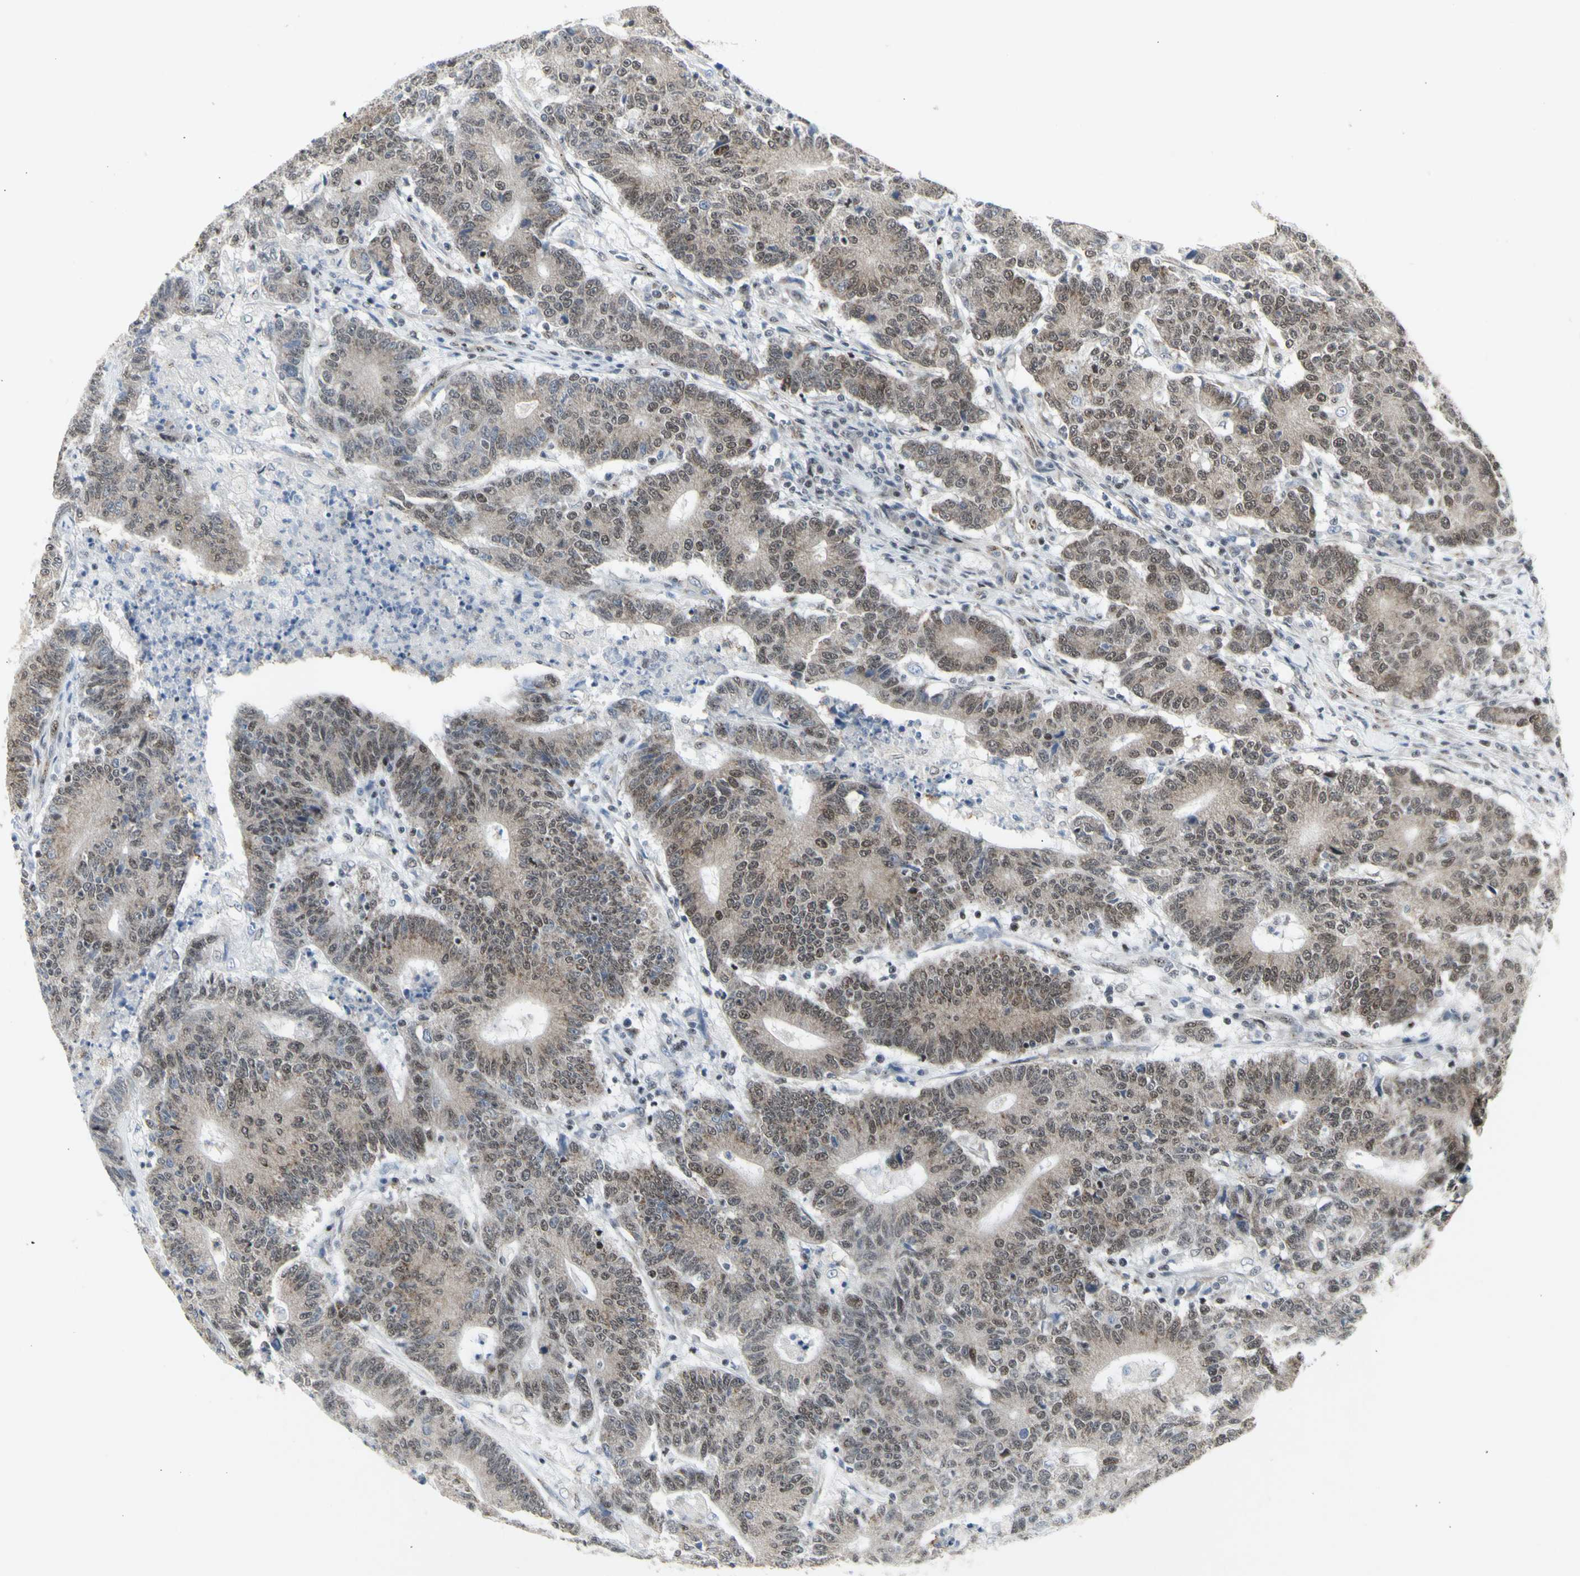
{"staining": {"intensity": "weak", "quantity": ">75%", "location": "cytoplasmic/membranous,nuclear"}, "tissue": "colorectal cancer", "cell_type": "Tumor cells", "image_type": "cancer", "snomed": [{"axis": "morphology", "description": "Normal tissue, NOS"}, {"axis": "morphology", "description": "Adenocarcinoma, NOS"}, {"axis": "topography", "description": "Colon"}], "caption": "Human colorectal cancer stained with a protein marker exhibits weak staining in tumor cells.", "gene": "DHRS7B", "patient": {"sex": "female", "age": 75}}